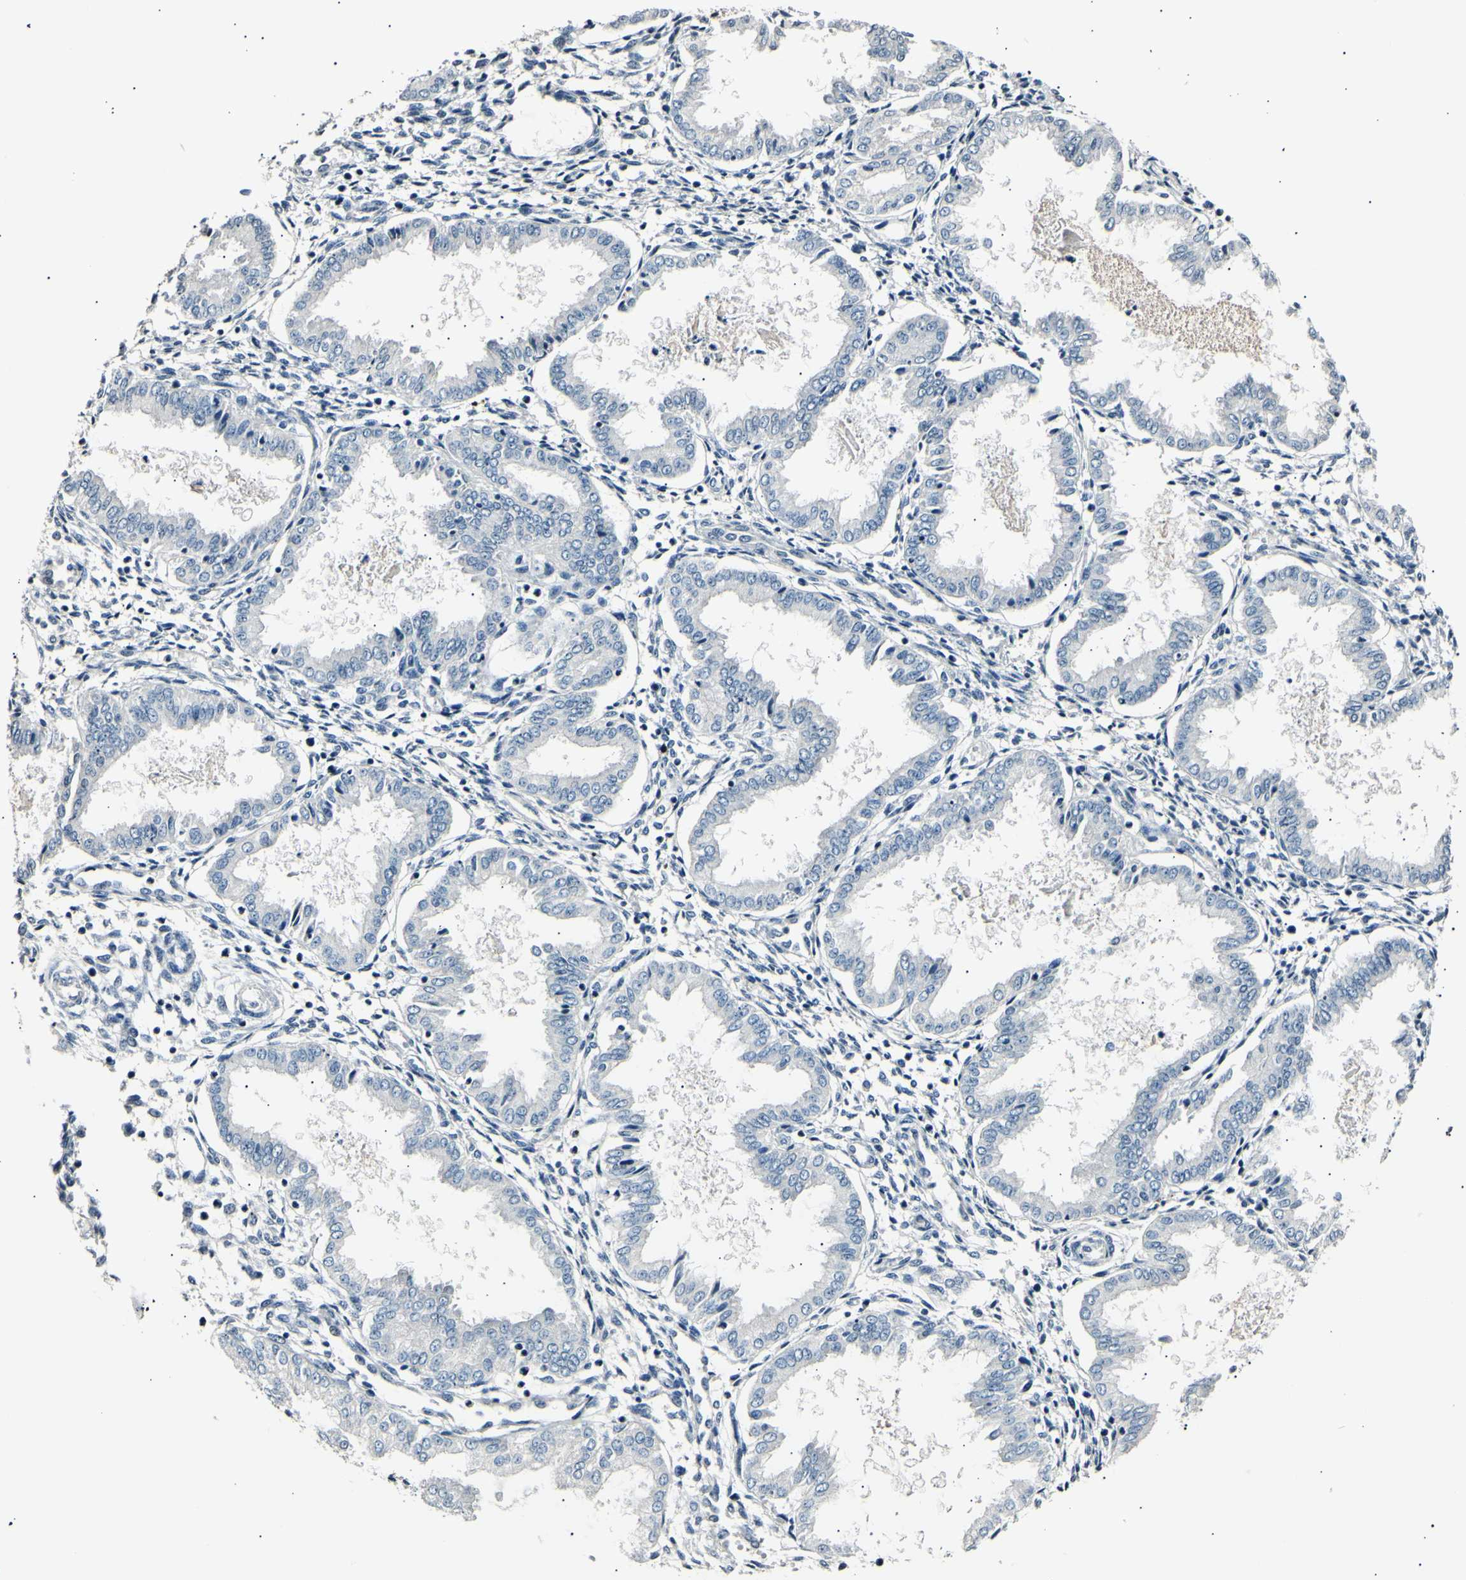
{"staining": {"intensity": "negative", "quantity": "none", "location": "none"}, "tissue": "endometrium", "cell_type": "Cells in endometrial stroma", "image_type": "normal", "snomed": [{"axis": "morphology", "description": "Normal tissue, NOS"}, {"axis": "topography", "description": "Endometrium"}], "caption": "DAB (3,3'-diaminobenzidine) immunohistochemical staining of normal endometrium displays no significant expression in cells in endometrial stroma. (Immunohistochemistry (ihc), brightfield microscopy, high magnification).", "gene": "AK1", "patient": {"sex": "female", "age": 33}}